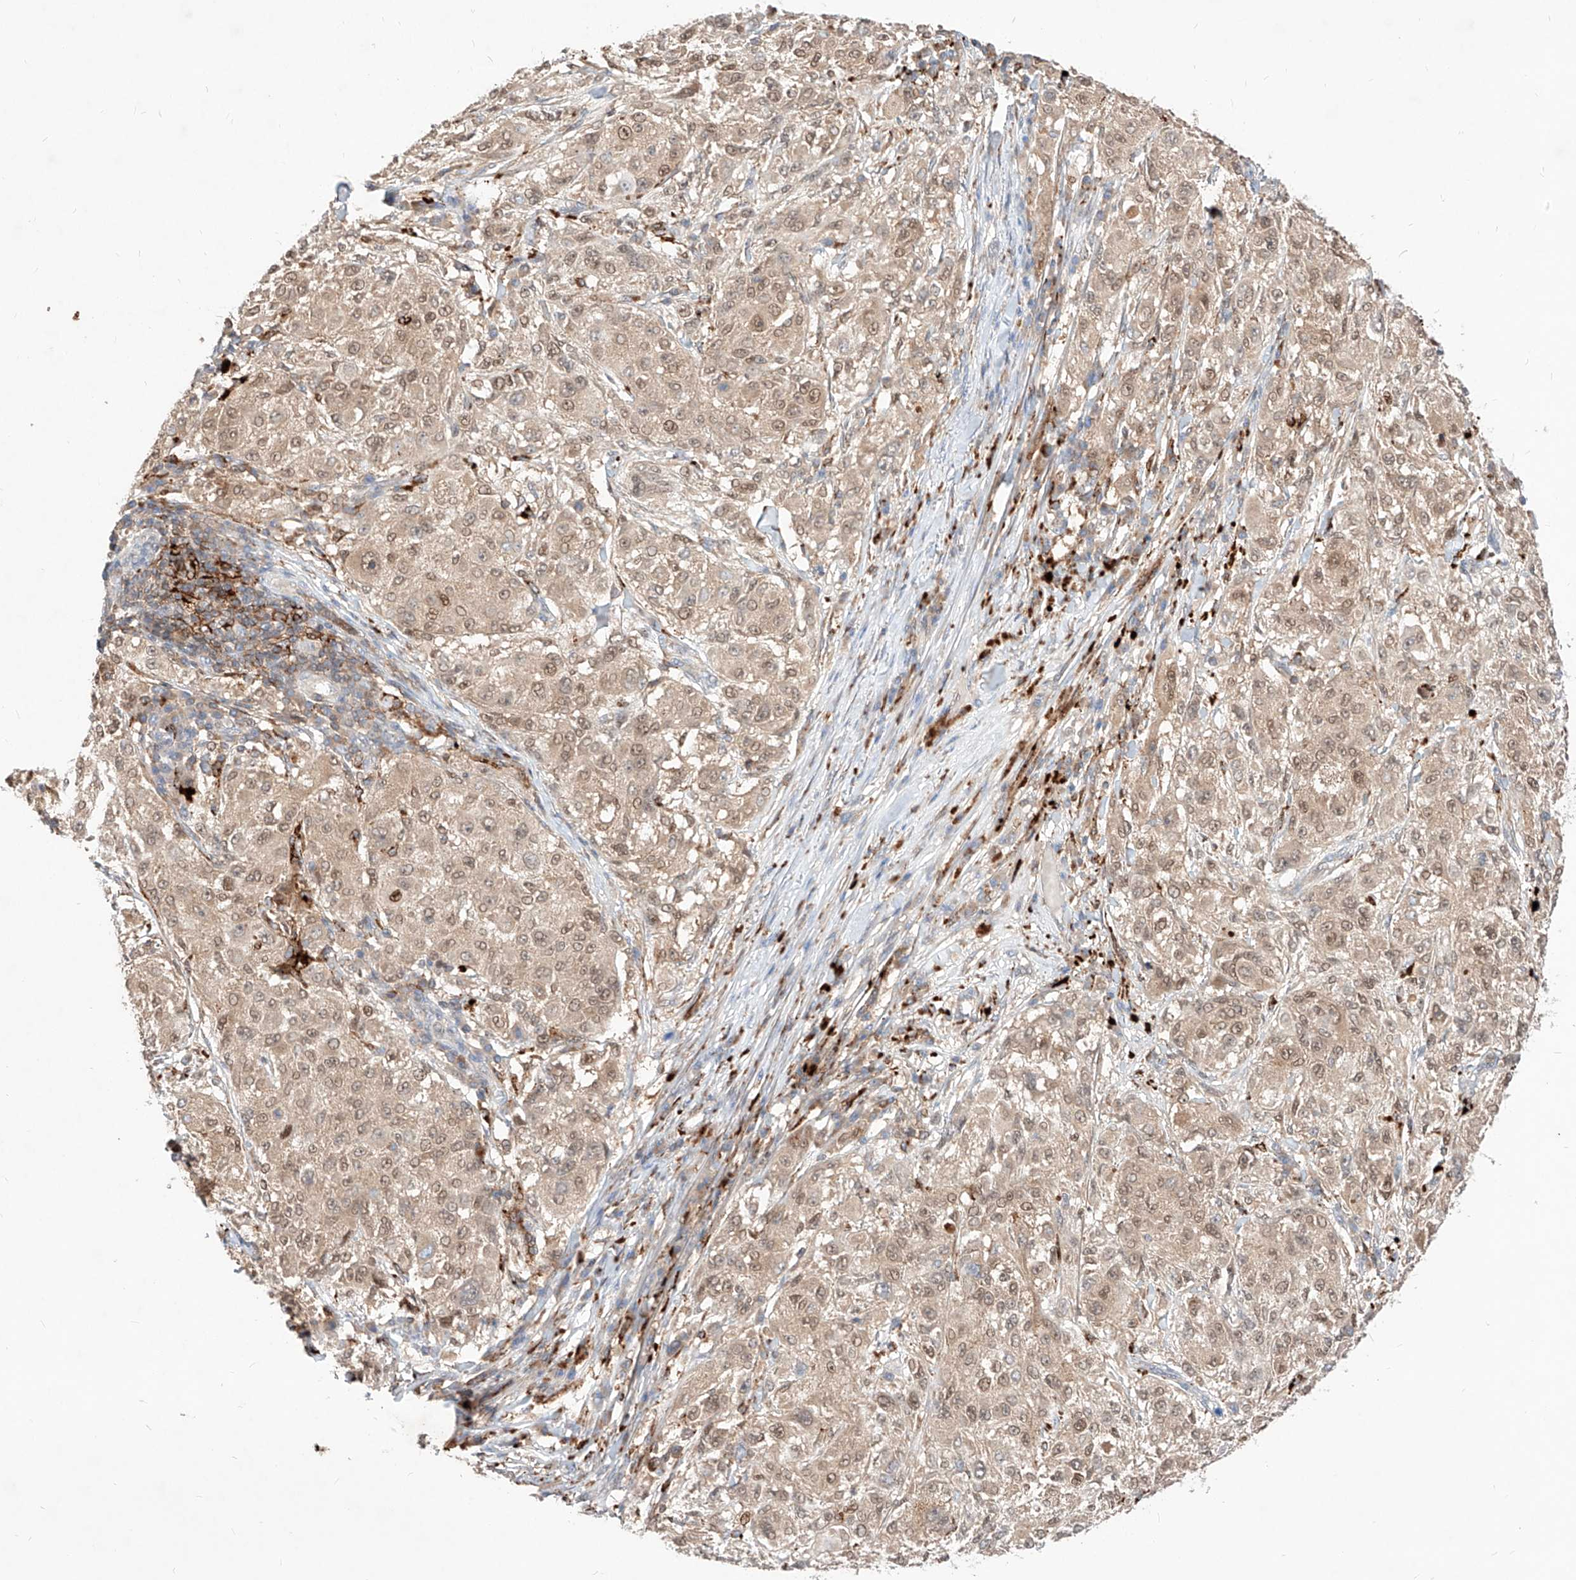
{"staining": {"intensity": "weak", "quantity": ">75%", "location": "cytoplasmic/membranous,nuclear"}, "tissue": "melanoma", "cell_type": "Tumor cells", "image_type": "cancer", "snomed": [{"axis": "morphology", "description": "Necrosis, NOS"}, {"axis": "morphology", "description": "Malignant melanoma, NOS"}, {"axis": "topography", "description": "Skin"}], "caption": "Tumor cells demonstrate low levels of weak cytoplasmic/membranous and nuclear staining in about >75% of cells in malignant melanoma. The protein is shown in brown color, while the nuclei are stained blue.", "gene": "TSNAX", "patient": {"sex": "female", "age": 87}}